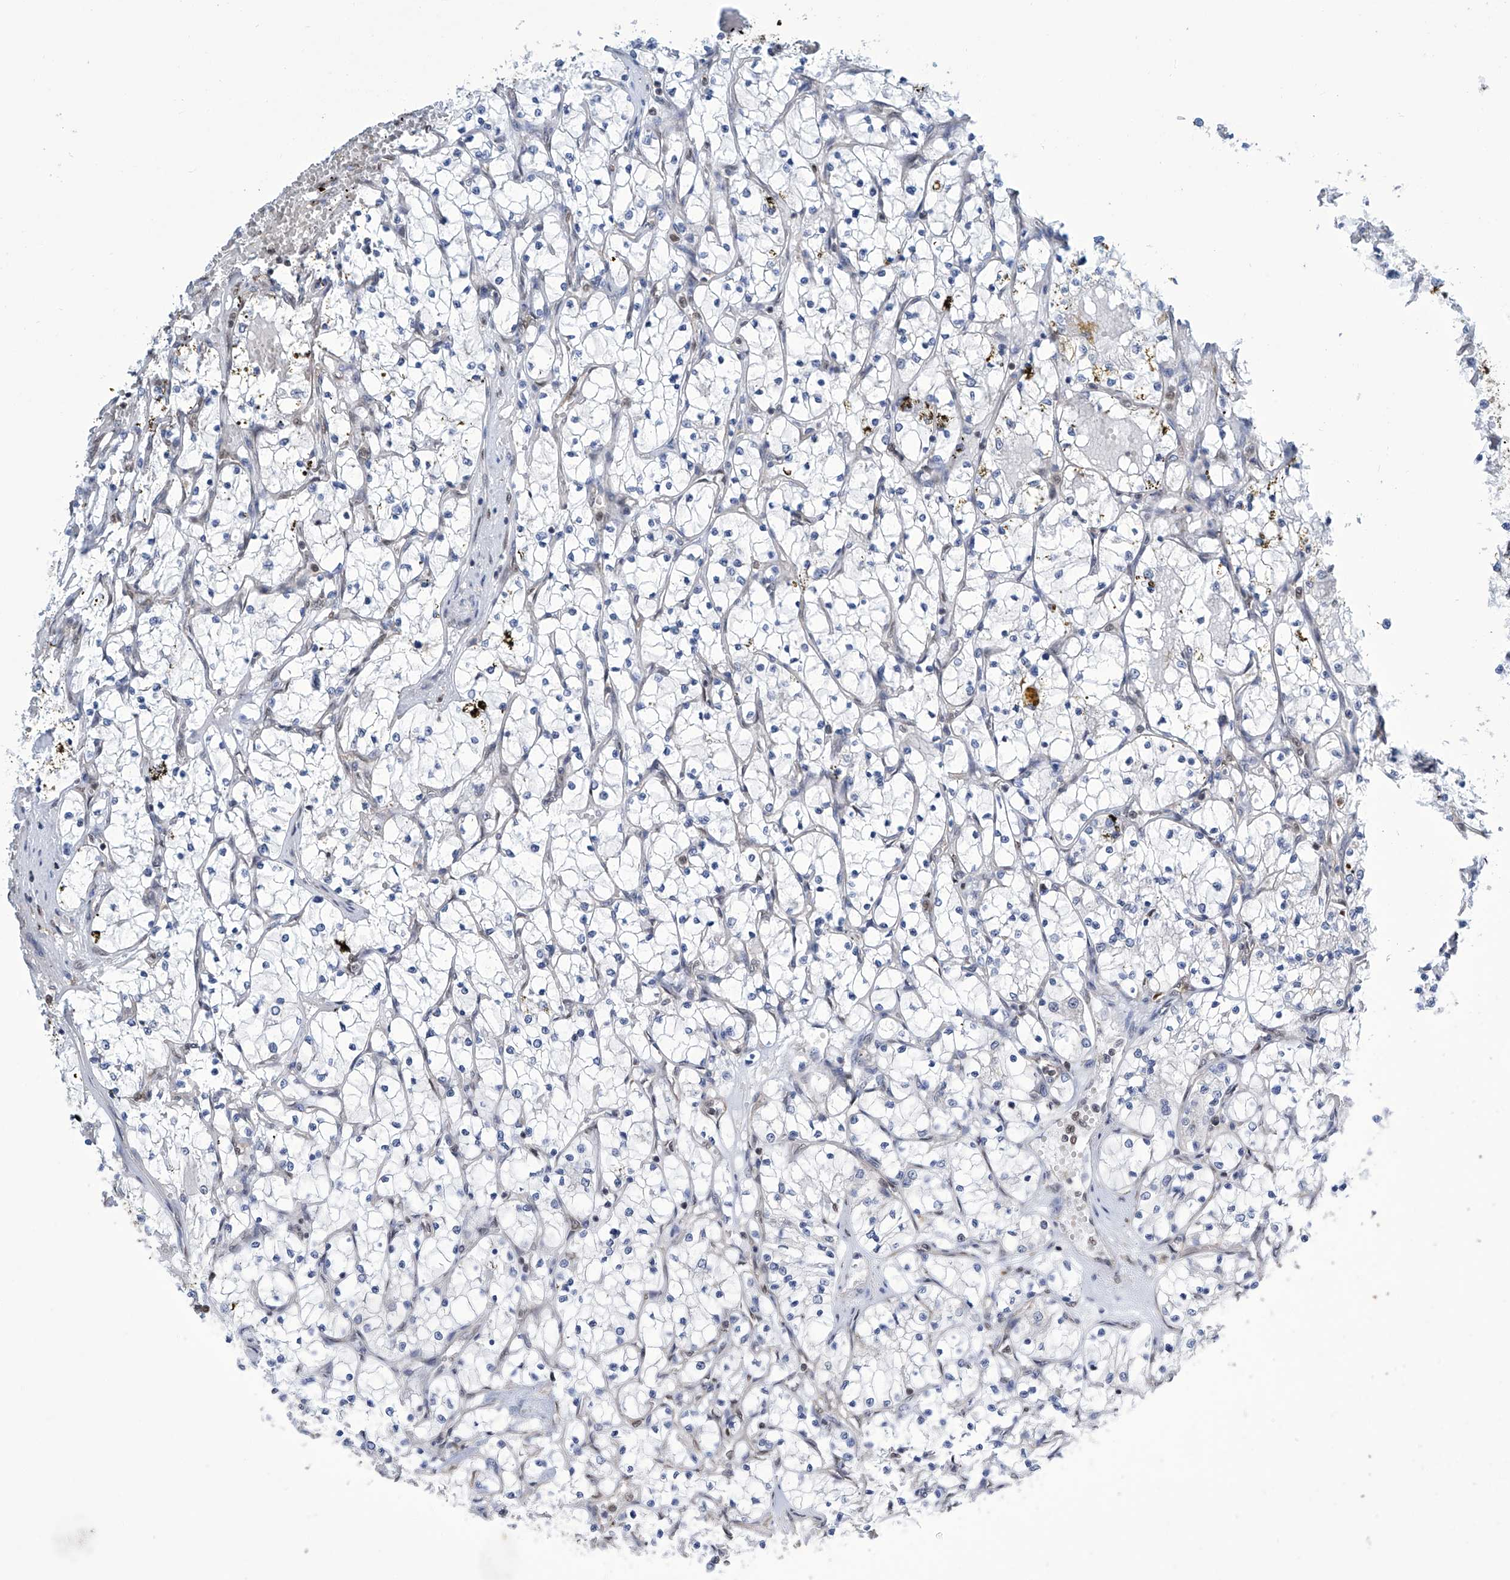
{"staining": {"intensity": "negative", "quantity": "none", "location": "none"}, "tissue": "renal cancer", "cell_type": "Tumor cells", "image_type": "cancer", "snomed": [{"axis": "morphology", "description": "Adenocarcinoma, NOS"}, {"axis": "topography", "description": "Kidney"}], "caption": "An immunohistochemistry (IHC) histopathology image of renal cancer (adenocarcinoma) is shown. There is no staining in tumor cells of renal cancer (adenocarcinoma).", "gene": "SREBF2", "patient": {"sex": "female", "age": 69}}